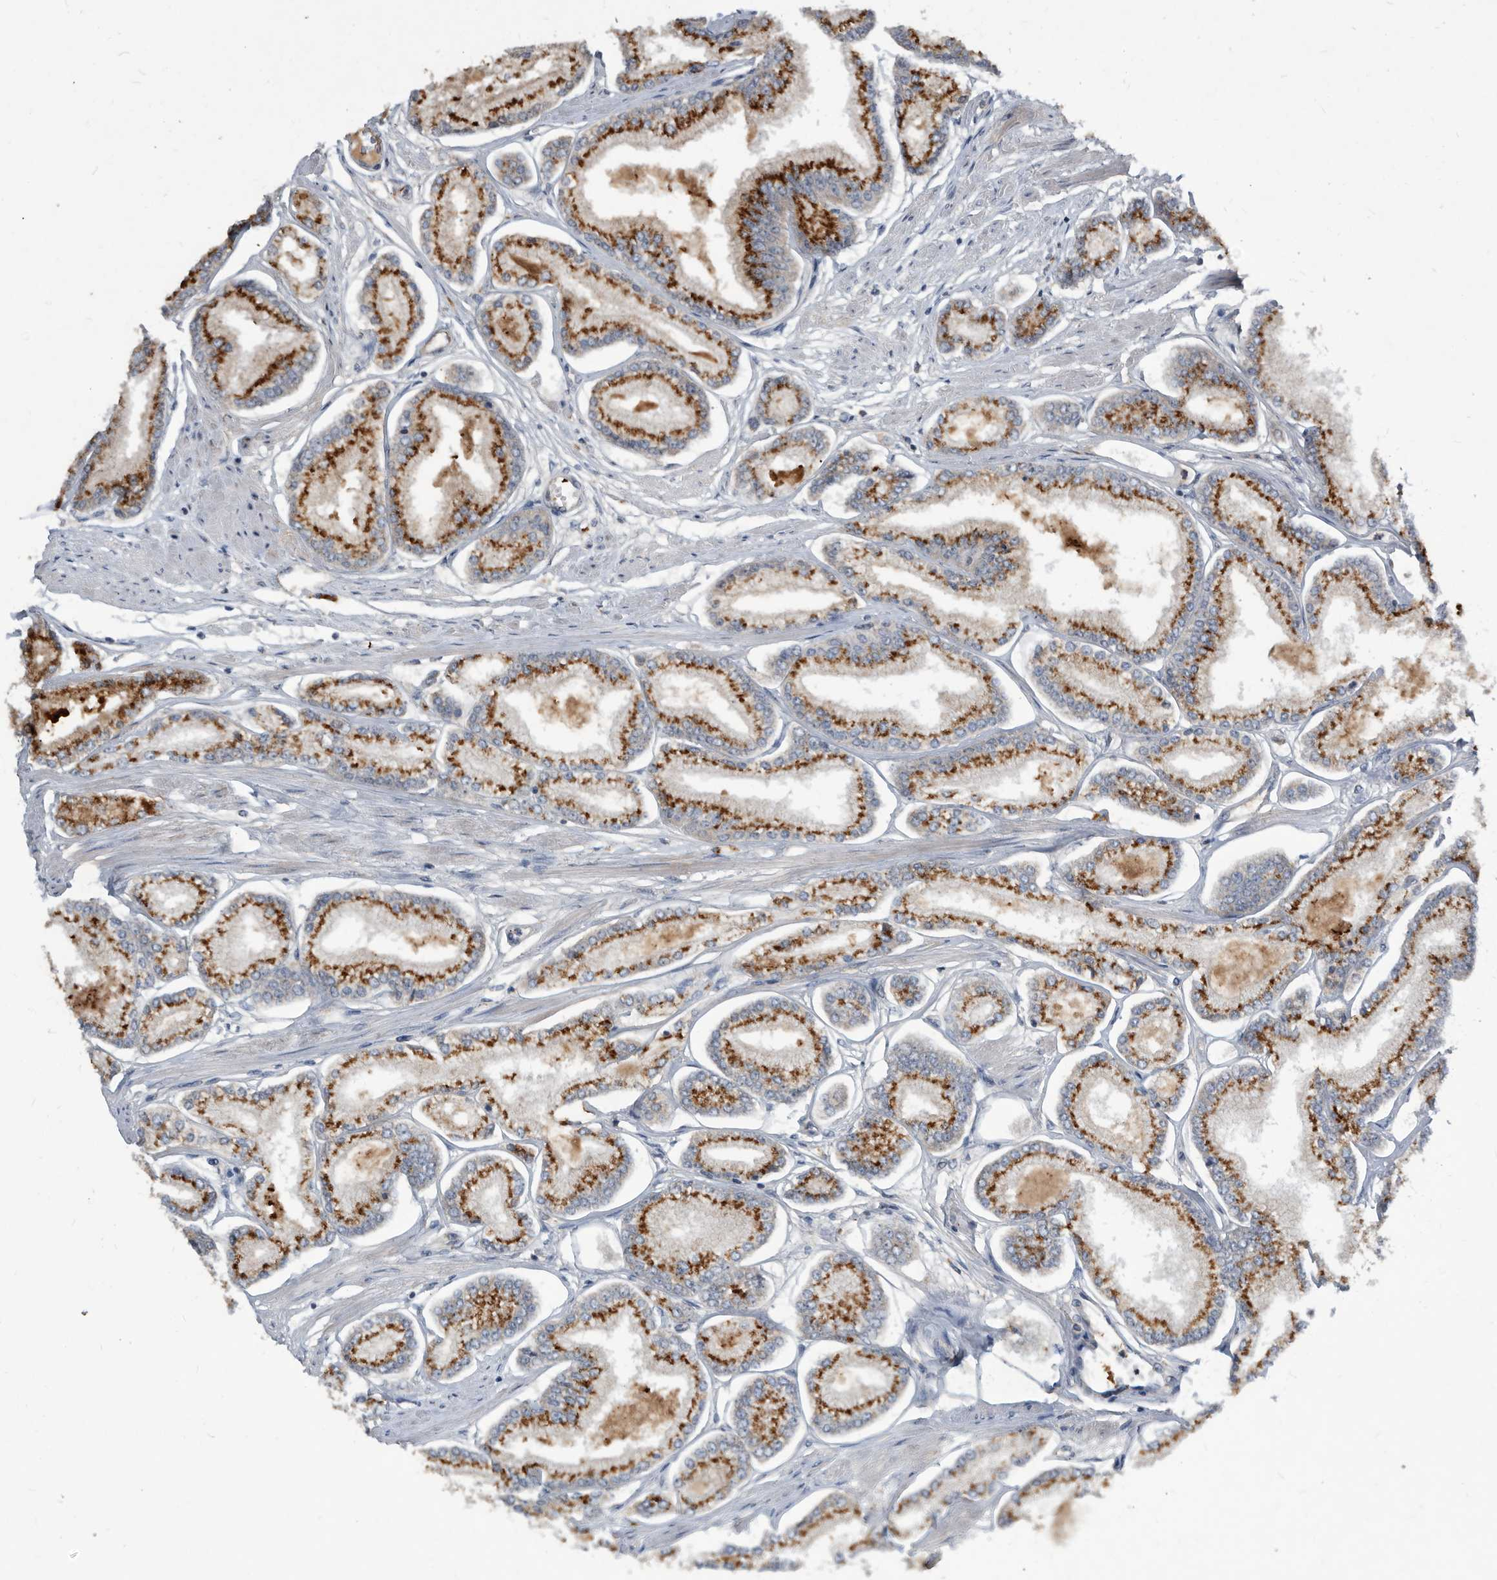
{"staining": {"intensity": "strong", "quantity": ">75%", "location": "cytoplasmic/membranous"}, "tissue": "prostate cancer", "cell_type": "Tumor cells", "image_type": "cancer", "snomed": [{"axis": "morphology", "description": "Adenocarcinoma, Low grade"}, {"axis": "topography", "description": "Prostate"}], "caption": "The immunohistochemical stain shows strong cytoplasmic/membranous expression in tumor cells of prostate cancer (adenocarcinoma (low-grade)) tissue.", "gene": "PI15", "patient": {"sex": "male", "age": 52}}